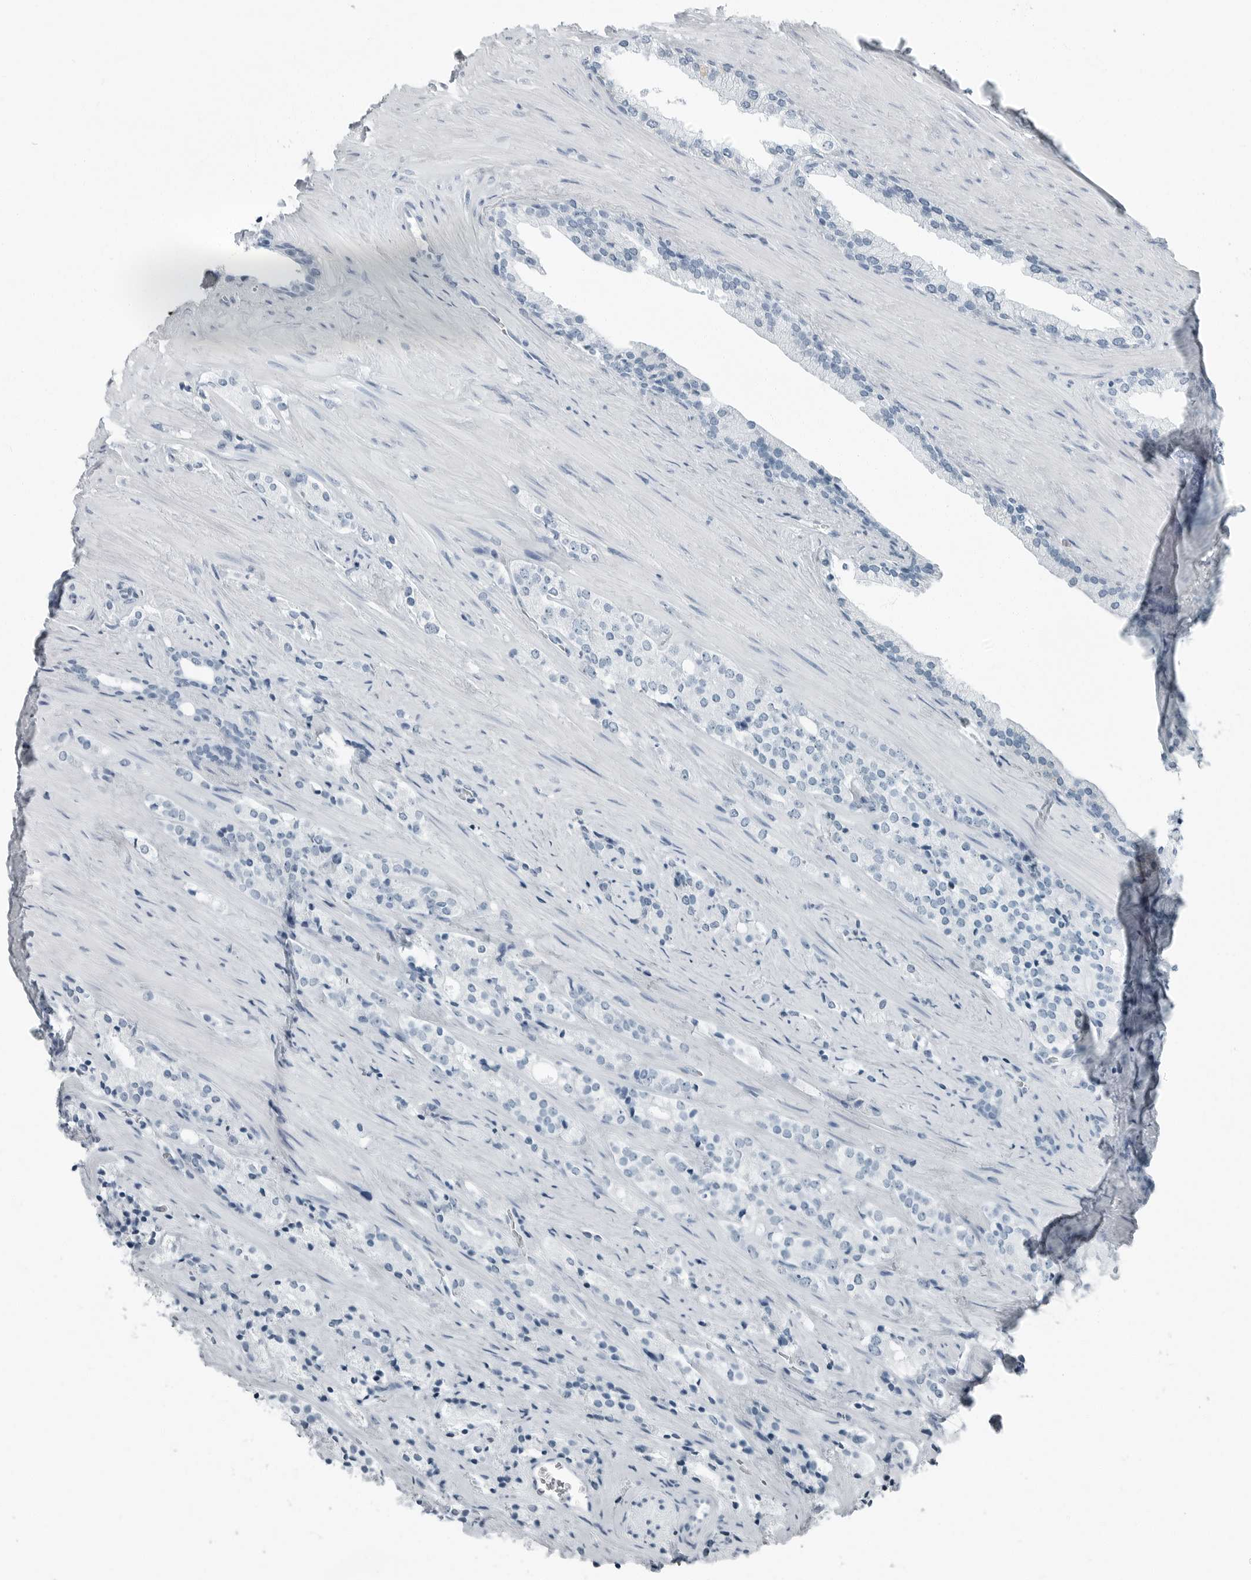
{"staining": {"intensity": "negative", "quantity": "none", "location": "none"}, "tissue": "prostate cancer", "cell_type": "Tumor cells", "image_type": "cancer", "snomed": [{"axis": "morphology", "description": "Adenocarcinoma, High grade"}, {"axis": "topography", "description": "Prostate"}], "caption": "Immunohistochemistry (IHC) photomicrograph of adenocarcinoma (high-grade) (prostate) stained for a protein (brown), which exhibits no expression in tumor cells.", "gene": "ZPBP2", "patient": {"sex": "male", "age": 71}}